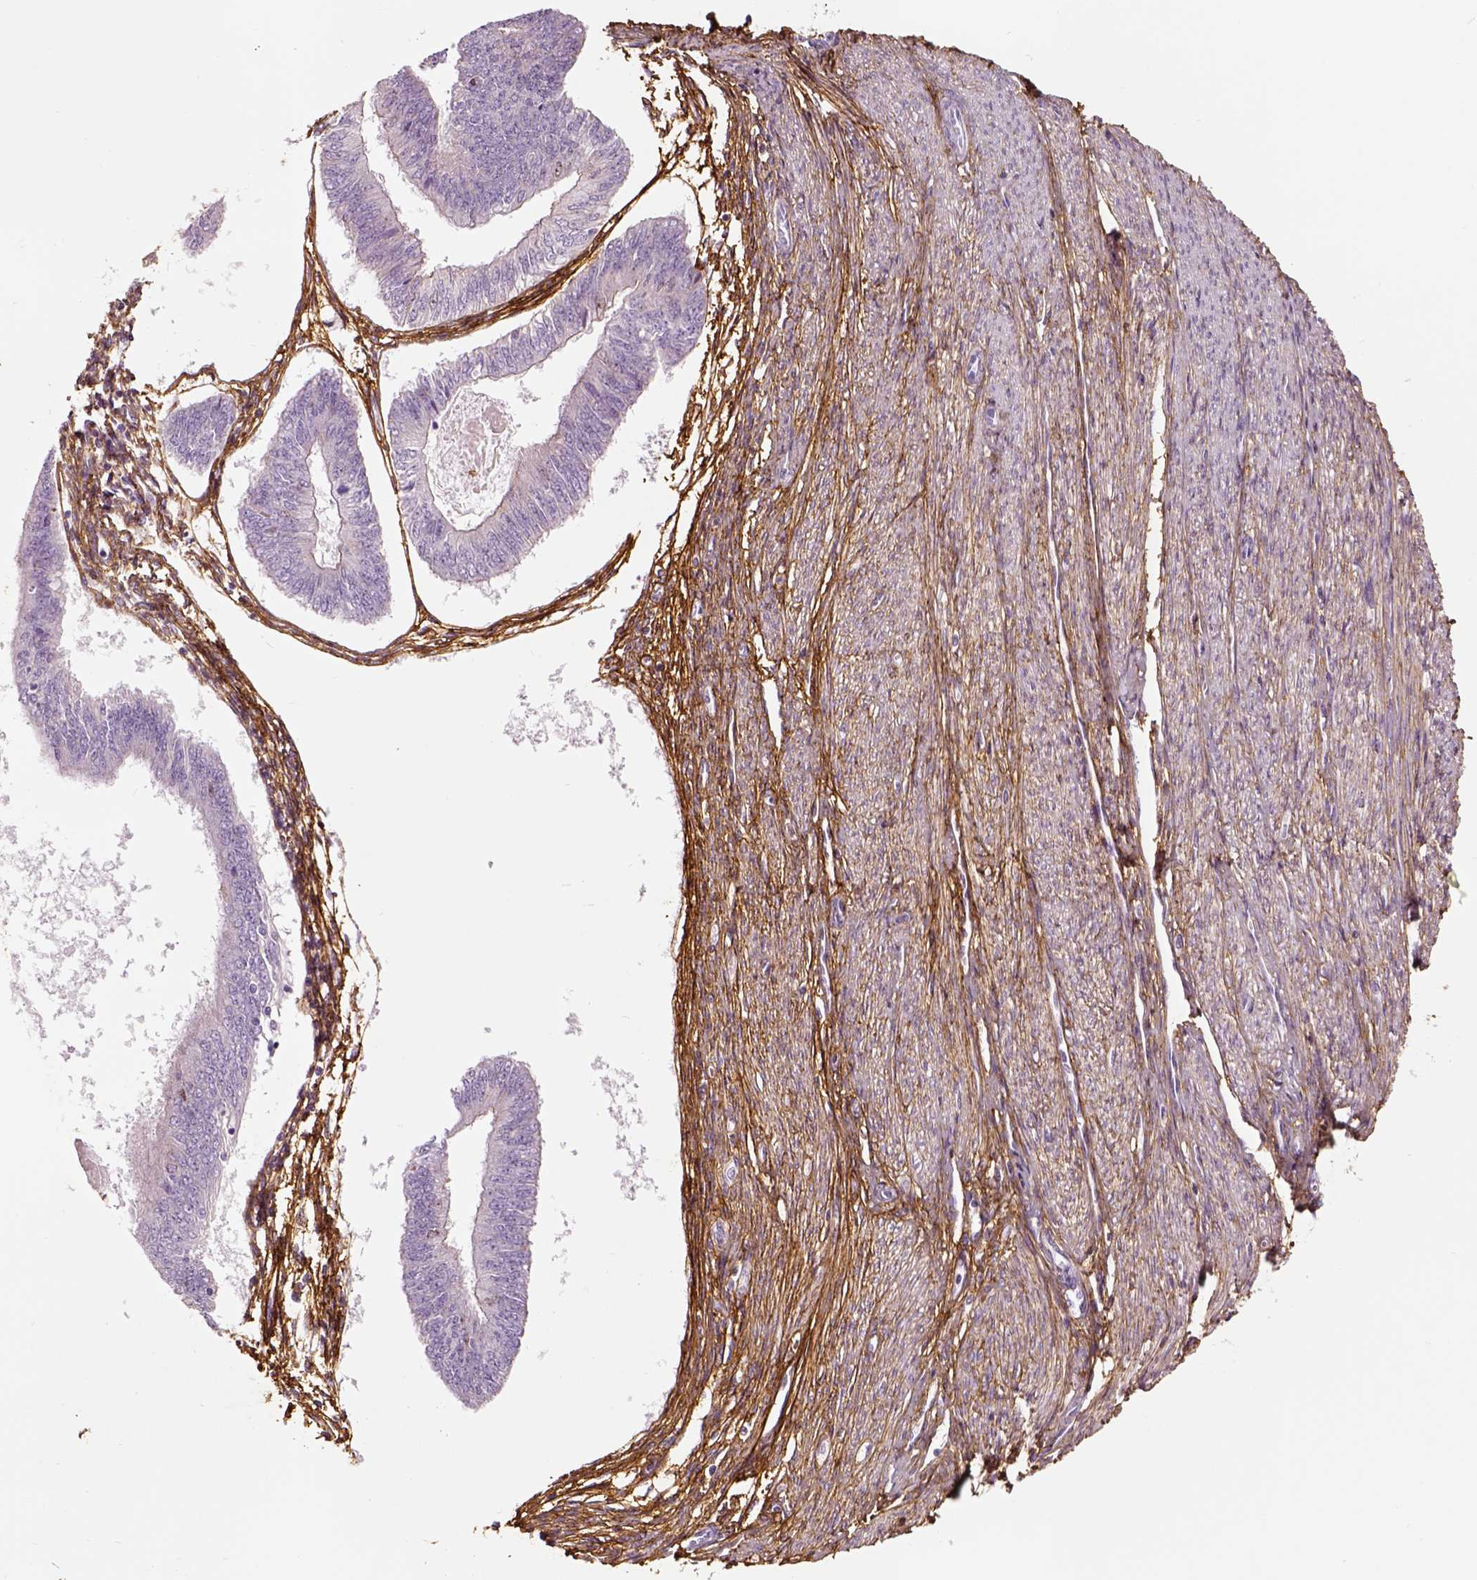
{"staining": {"intensity": "negative", "quantity": "none", "location": "none"}, "tissue": "endometrial cancer", "cell_type": "Tumor cells", "image_type": "cancer", "snomed": [{"axis": "morphology", "description": "Adenocarcinoma, NOS"}, {"axis": "topography", "description": "Endometrium"}], "caption": "The histopathology image shows no significant staining in tumor cells of endometrial cancer. The staining is performed using DAB brown chromogen with nuclei counter-stained in using hematoxylin.", "gene": "COL6A2", "patient": {"sex": "female", "age": 58}}